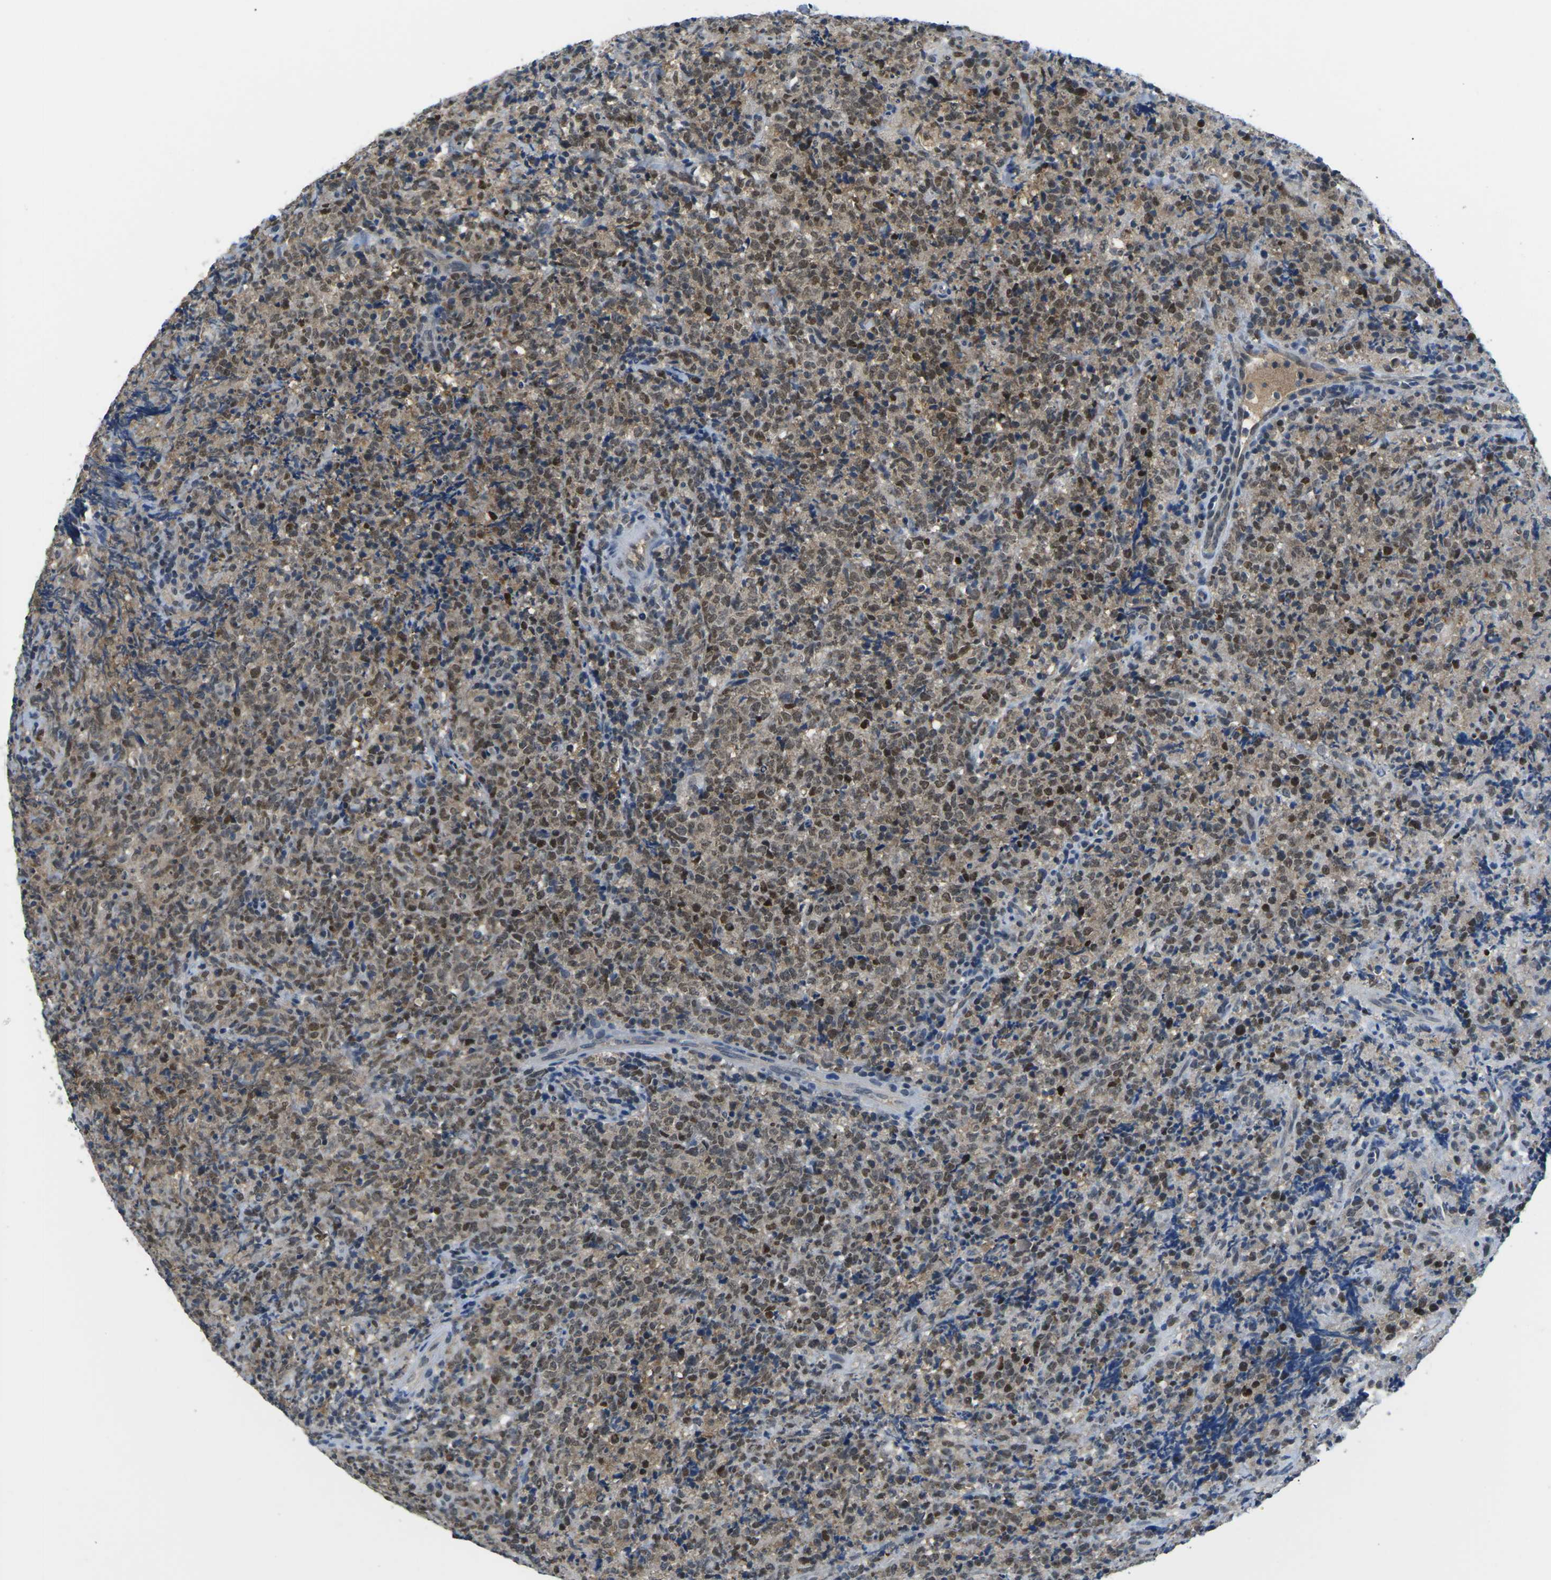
{"staining": {"intensity": "moderate", "quantity": ">75%", "location": "cytoplasmic/membranous,nuclear"}, "tissue": "lymphoma", "cell_type": "Tumor cells", "image_type": "cancer", "snomed": [{"axis": "morphology", "description": "Malignant lymphoma, non-Hodgkin's type, High grade"}, {"axis": "topography", "description": "Tonsil"}], "caption": "Immunohistochemical staining of high-grade malignant lymphoma, non-Hodgkin's type demonstrates moderate cytoplasmic/membranous and nuclear protein expression in about >75% of tumor cells.", "gene": "UBA7", "patient": {"sex": "female", "age": 36}}